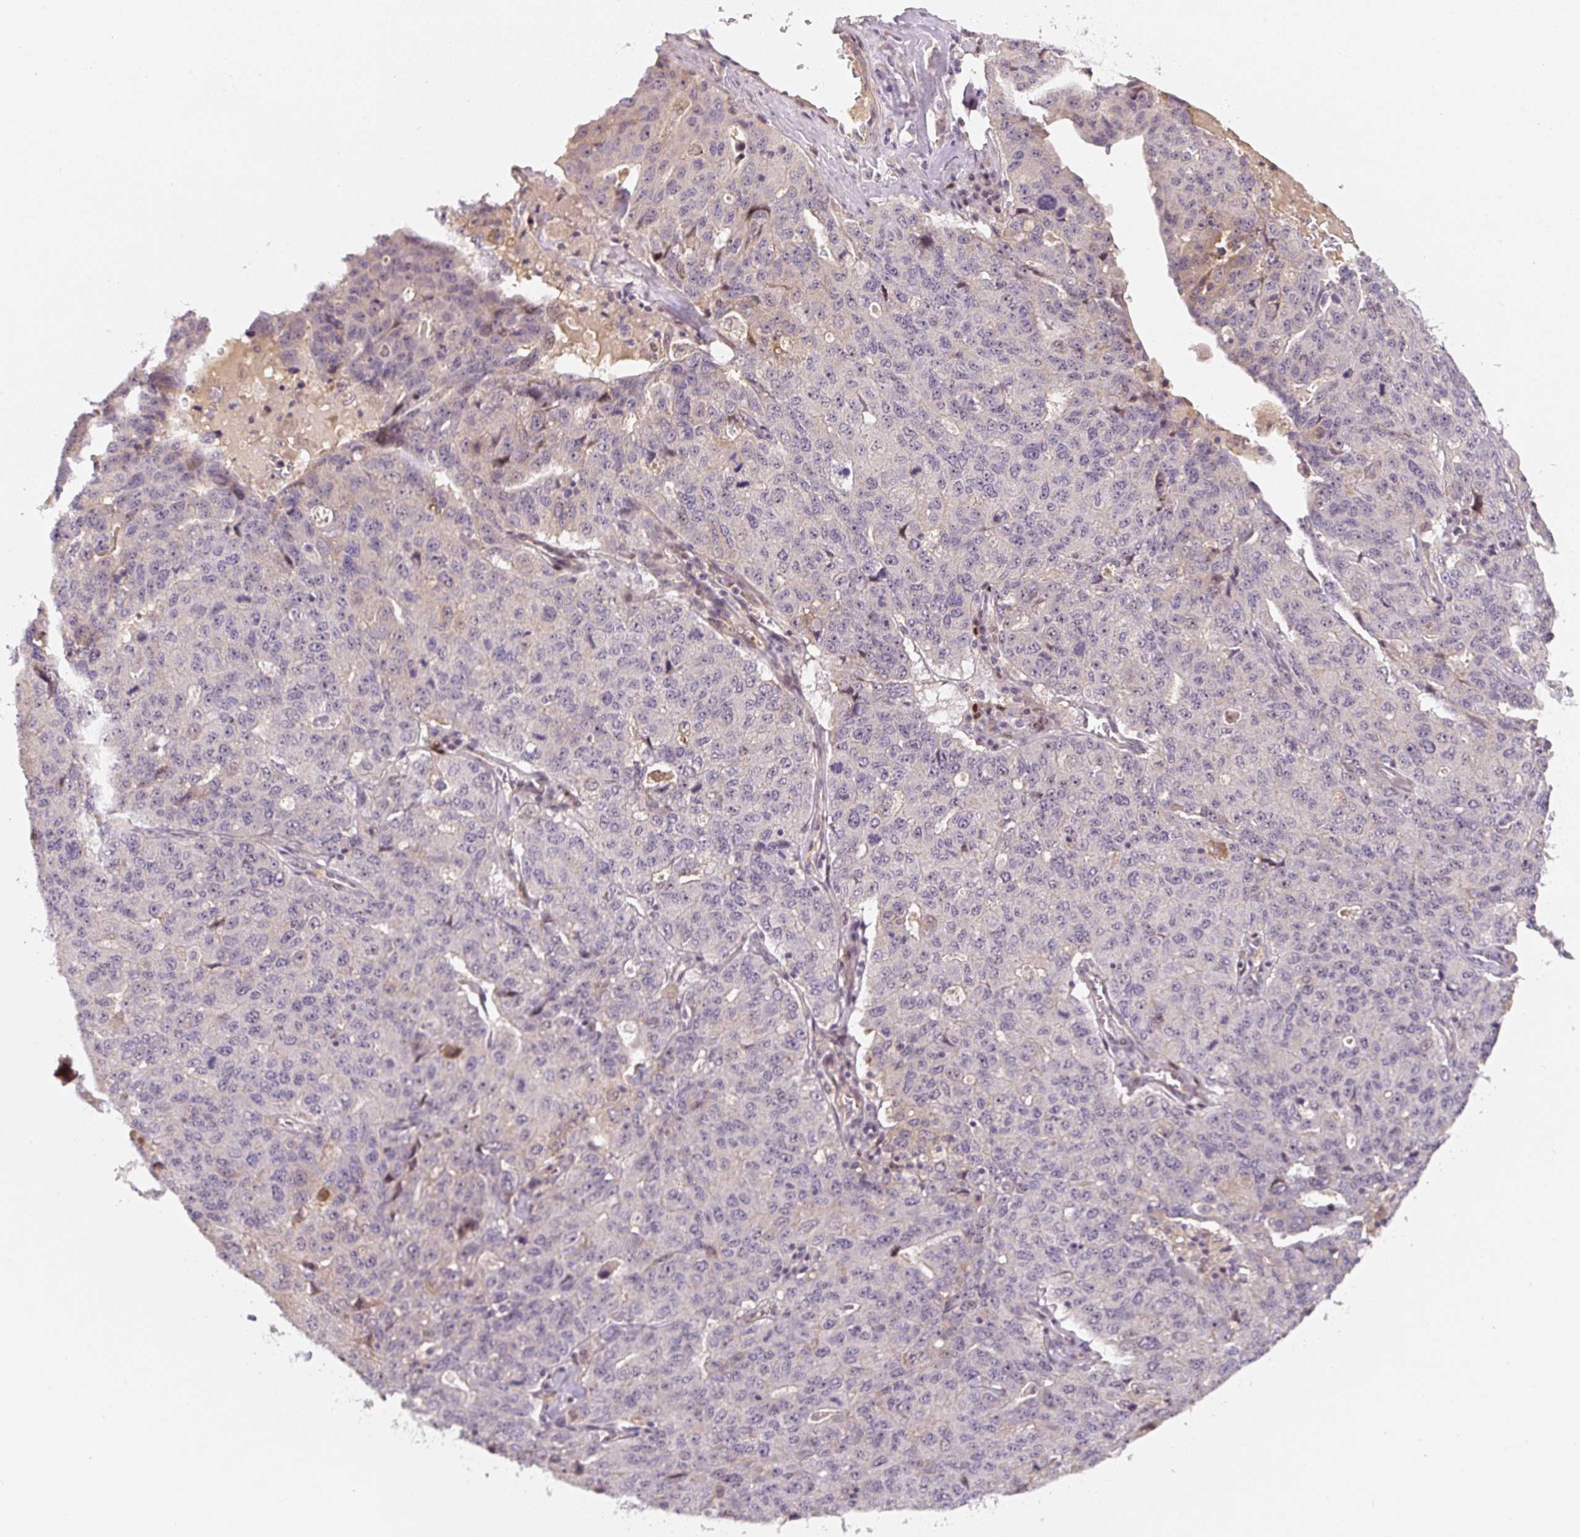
{"staining": {"intensity": "negative", "quantity": "none", "location": "none"}, "tissue": "ovarian cancer", "cell_type": "Tumor cells", "image_type": "cancer", "snomed": [{"axis": "morphology", "description": "Carcinoma, endometroid"}, {"axis": "topography", "description": "Ovary"}], "caption": "An IHC photomicrograph of ovarian cancer (endometroid carcinoma) is shown. There is no staining in tumor cells of ovarian cancer (endometroid carcinoma).", "gene": "PWWP3B", "patient": {"sex": "female", "age": 62}}